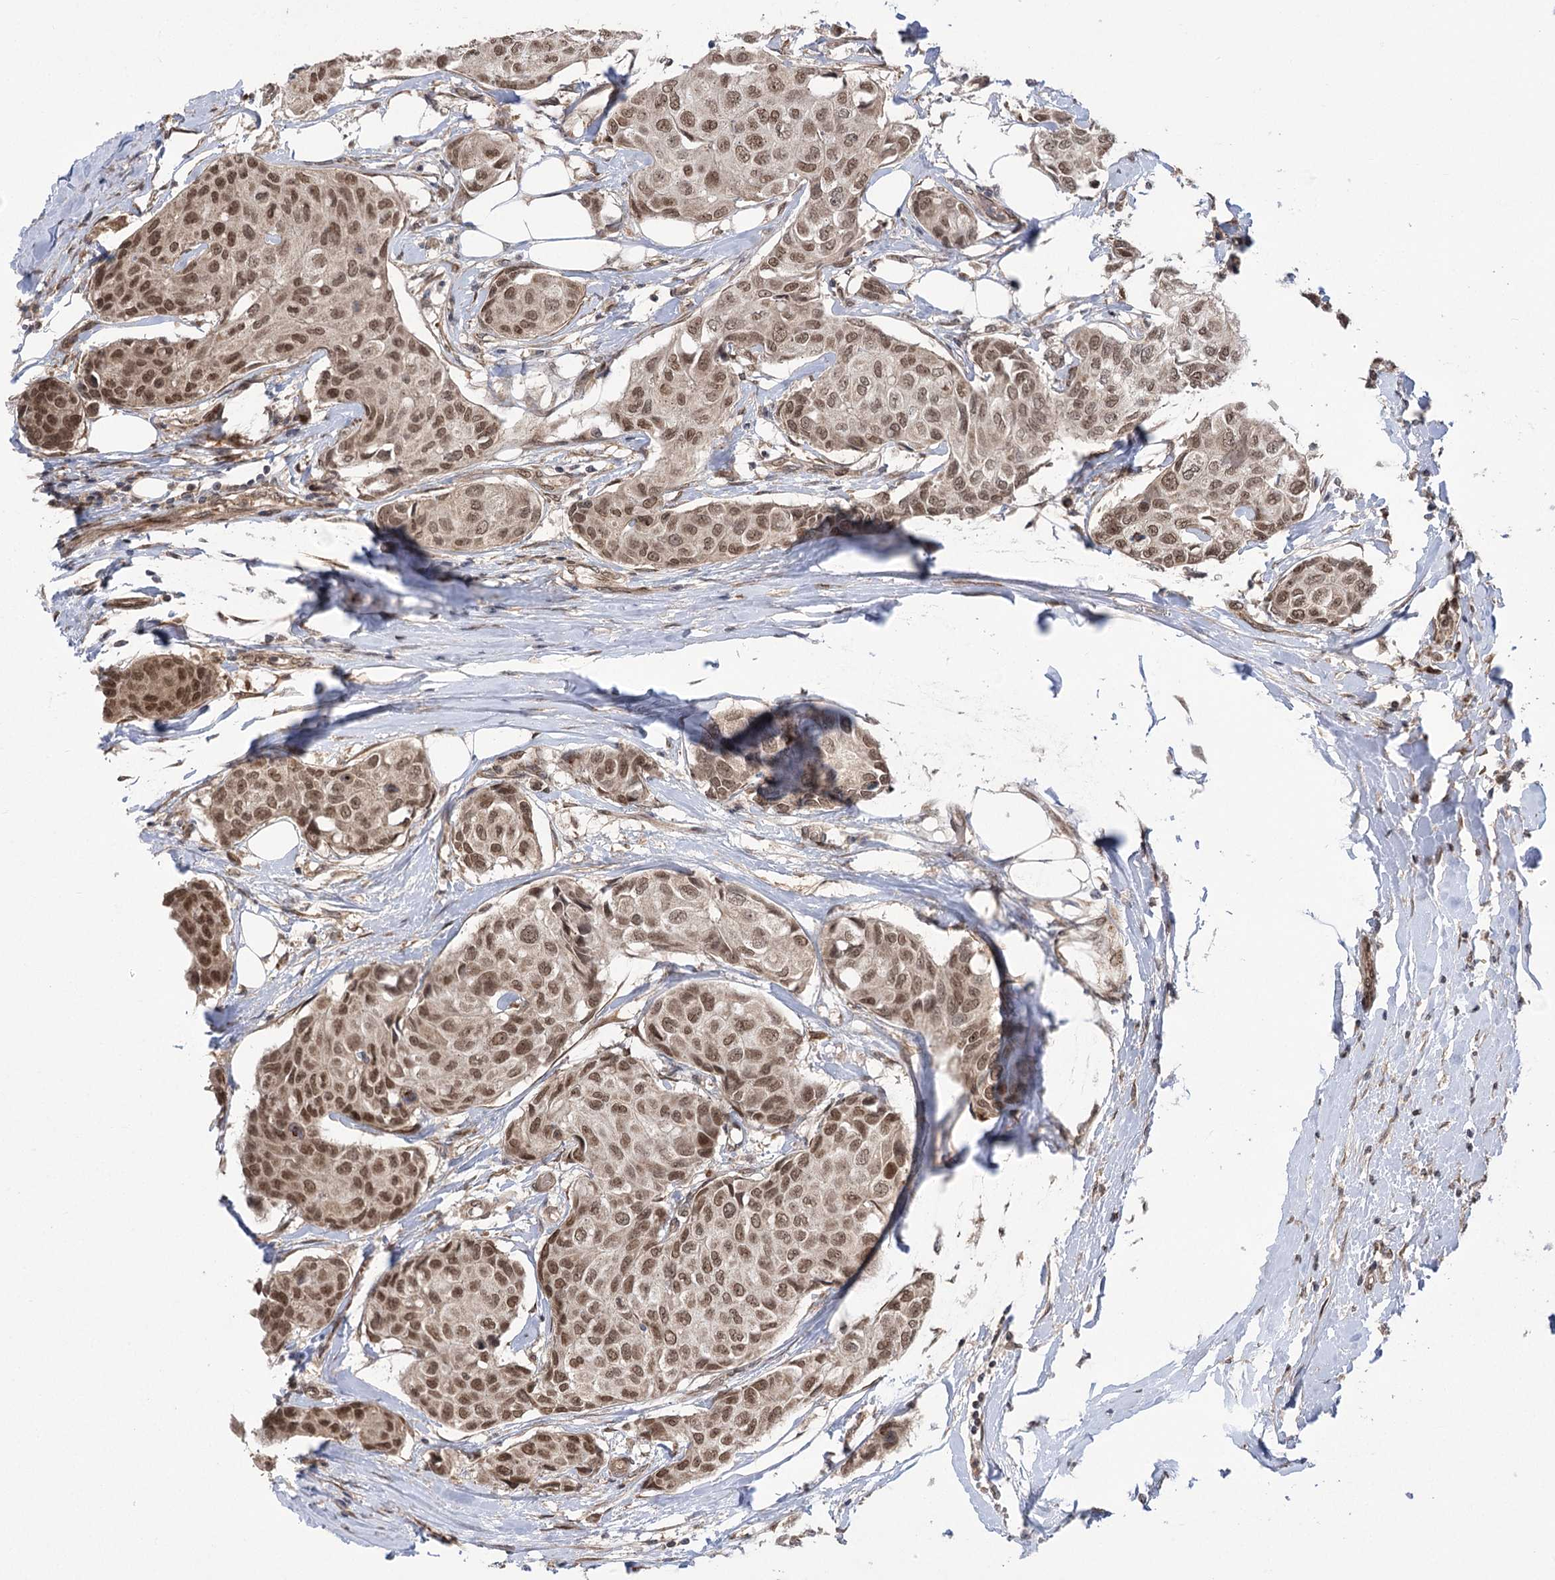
{"staining": {"intensity": "moderate", "quantity": ">75%", "location": "nuclear"}, "tissue": "breast cancer", "cell_type": "Tumor cells", "image_type": "cancer", "snomed": [{"axis": "morphology", "description": "Duct carcinoma"}, {"axis": "topography", "description": "Breast"}], "caption": "A medium amount of moderate nuclear staining is identified in approximately >75% of tumor cells in breast intraductal carcinoma tissue.", "gene": "TENM2", "patient": {"sex": "female", "age": 80}}